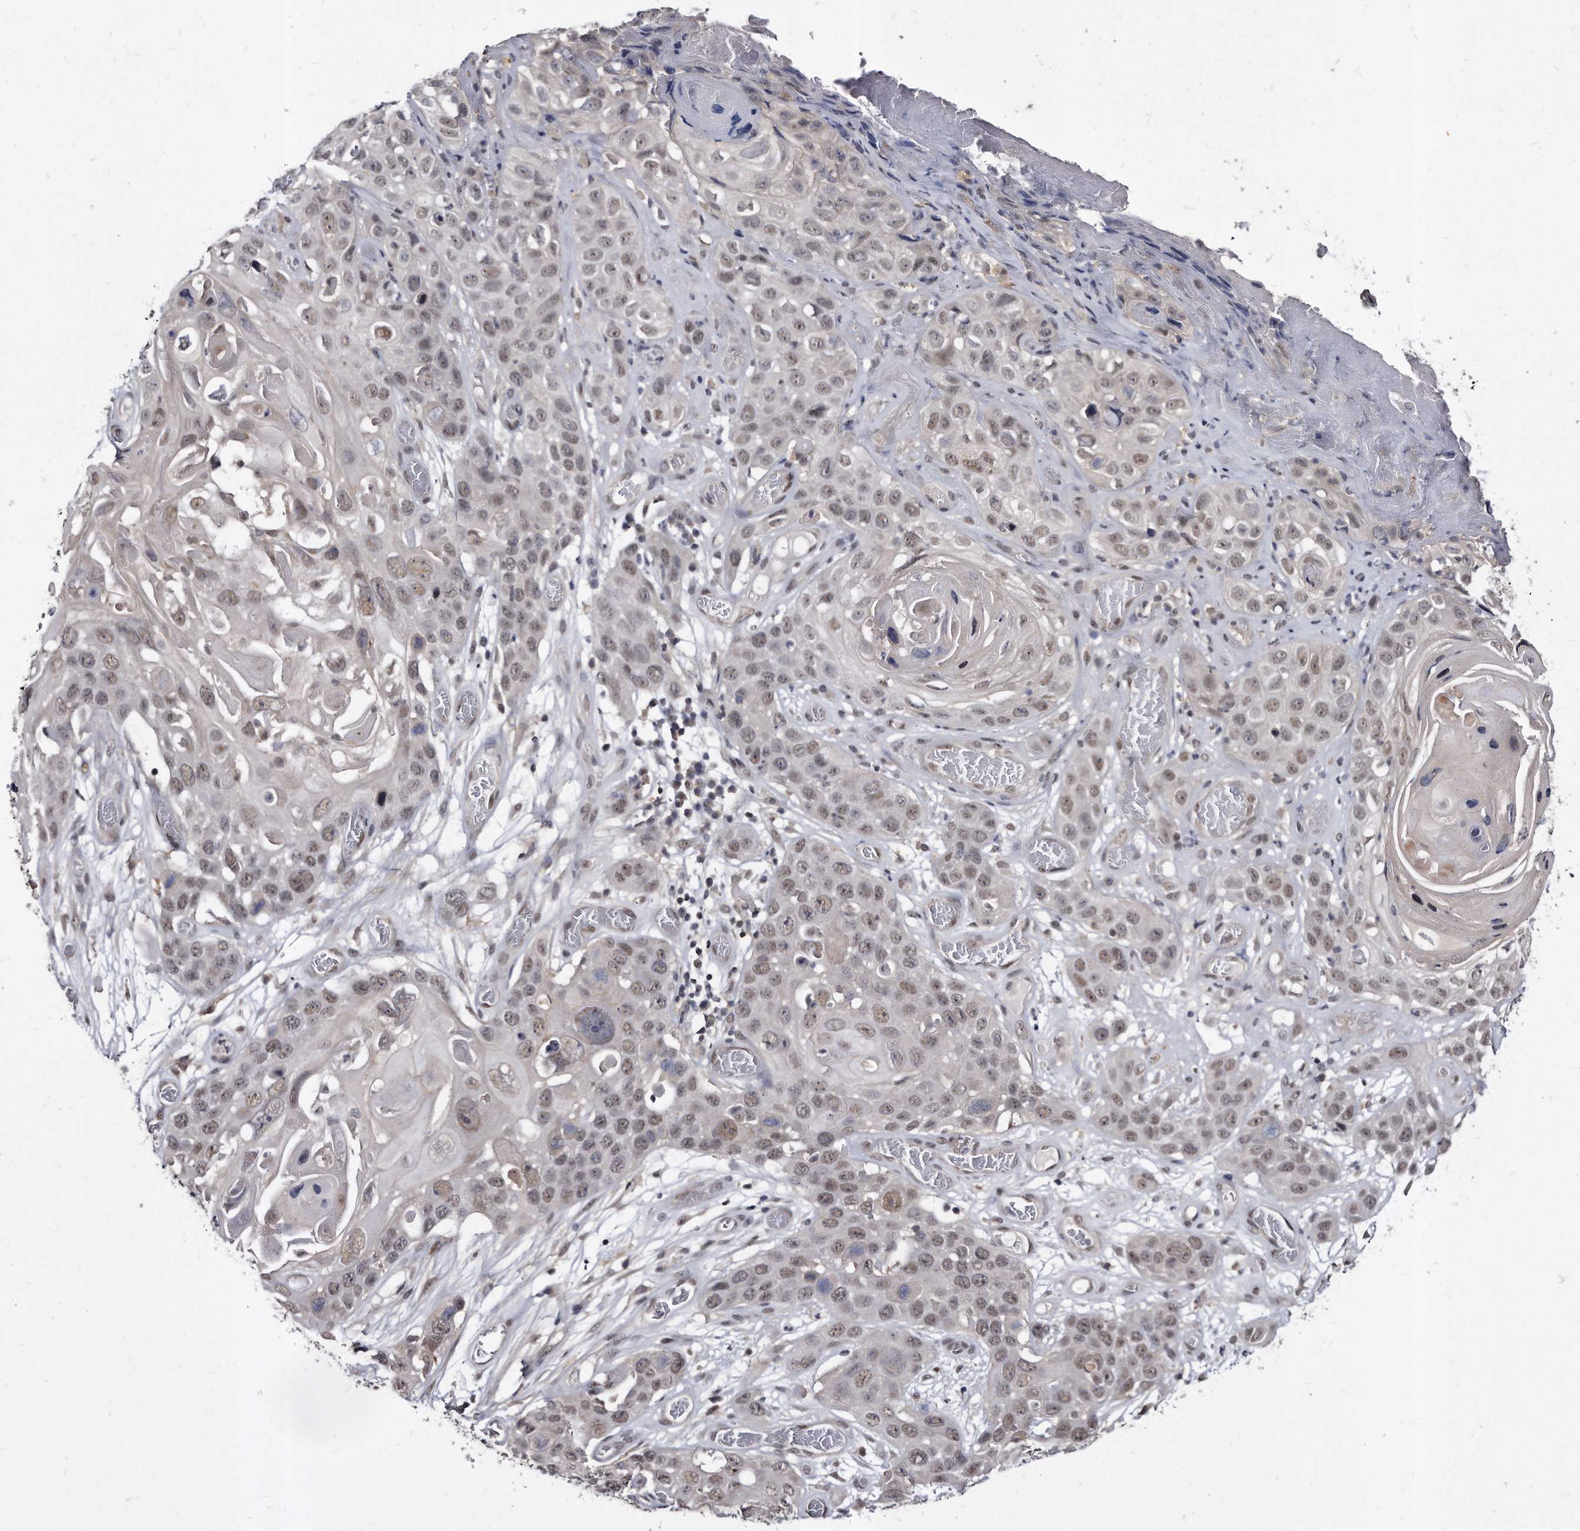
{"staining": {"intensity": "moderate", "quantity": ">75%", "location": "nuclear"}, "tissue": "skin cancer", "cell_type": "Tumor cells", "image_type": "cancer", "snomed": [{"axis": "morphology", "description": "Squamous cell carcinoma, NOS"}, {"axis": "topography", "description": "Skin"}], "caption": "High-power microscopy captured an IHC histopathology image of skin cancer (squamous cell carcinoma), revealing moderate nuclear positivity in approximately >75% of tumor cells.", "gene": "KLHDC3", "patient": {"sex": "male", "age": 55}}